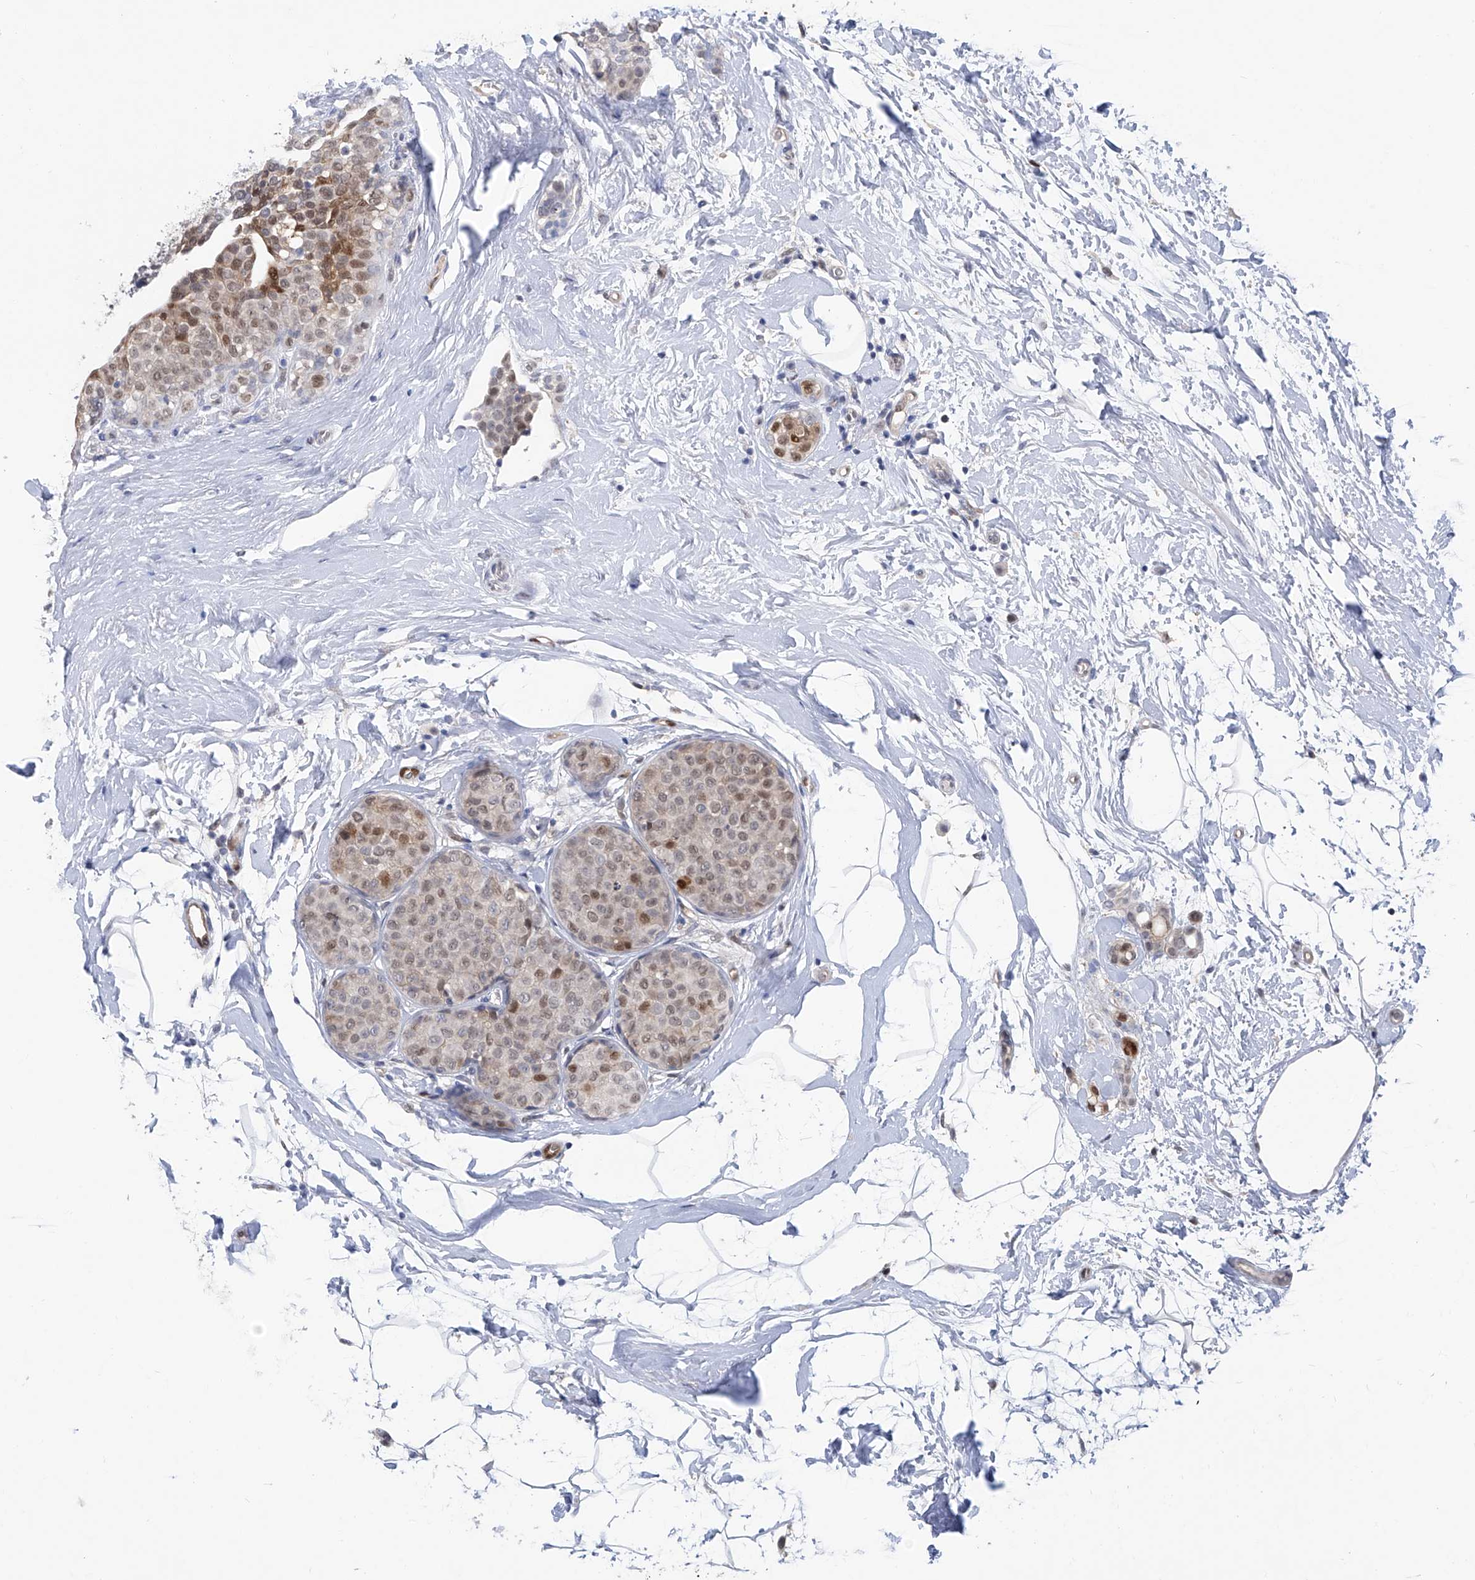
{"staining": {"intensity": "moderate", "quantity": "25%-75%", "location": "nuclear"}, "tissue": "breast cancer", "cell_type": "Tumor cells", "image_type": "cancer", "snomed": [{"axis": "morphology", "description": "Lobular carcinoma, in situ"}, {"axis": "morphology", "description": "Lobular carcinoma"}, {"axis": "topography", "description": "Breast"}], "caption": "A high-resolution image shows IHC staining of breast cancer, which reveals moderate nuclear expression in approximately 25%-75% of tumor cells. Immunohistochemistry (ihc) stains the protein of interest in brown and the nuclei are stained blue.", "gene": "PHF20", "patient": {"sex": "female", "age": 41}}